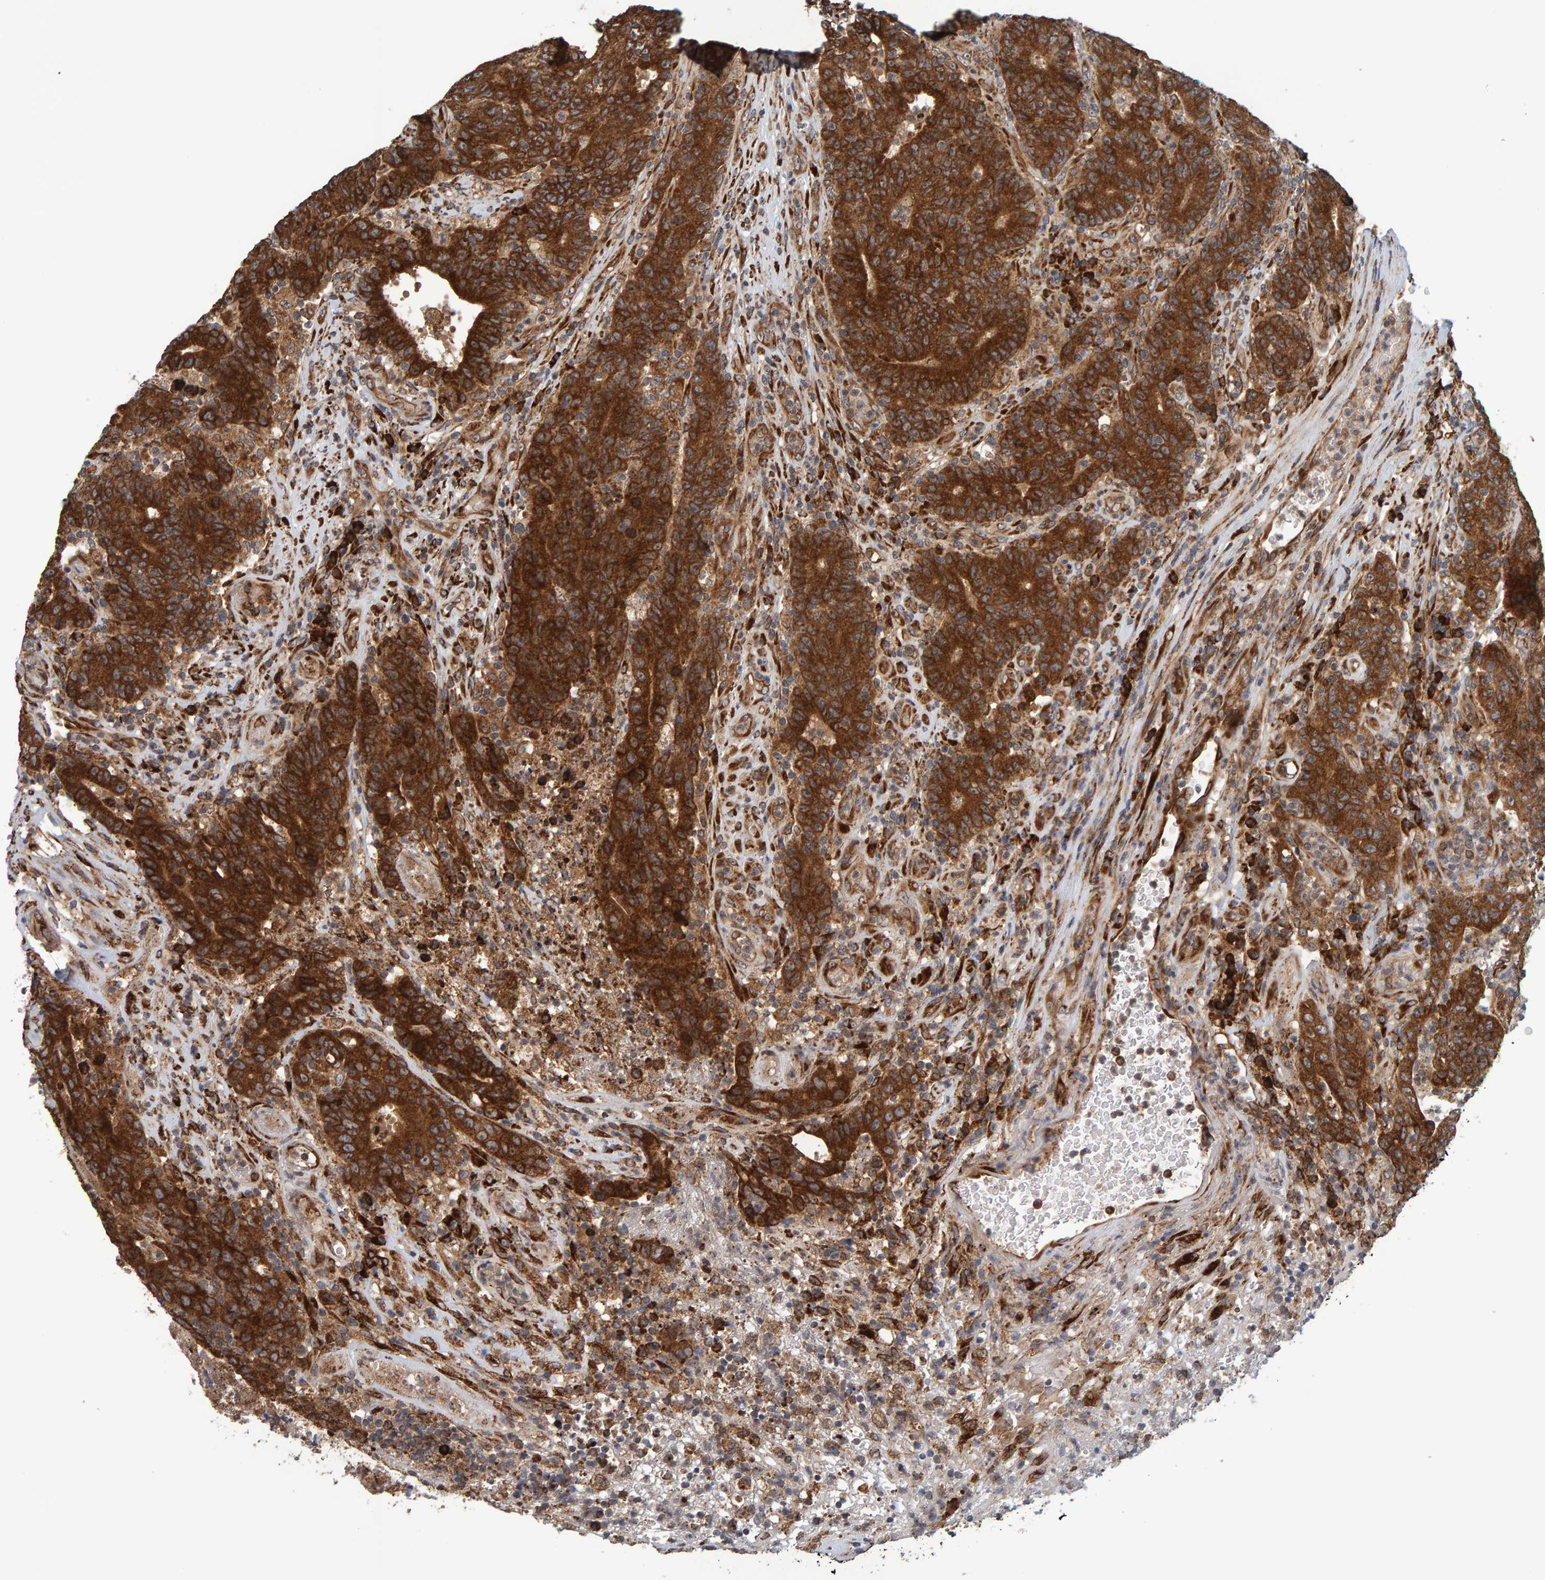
{"staining": {"intensity": "strong", "quantity": ">75%", "location": "cytoplasmic/membranous"}, "tissue": "colorectal cancer", "cell_type": "Tumor cells", "image_type": "cancer", "snomed": [{"axis": "morphology", "description": "Normal tissue, NOS"}, {"axis": "morphology", "description": "Adenocarcinoma, NOS"}, {"axis": "topography", "description": "Colon"}], "caption": "IHC micrograph of colorectal adenocarcinoma stained for a protein (brown), which shows high levels of strong cytoplasmic/membranous positivity in approximately >75% of tumor cells.", "gene": "BAIAP2", "patient": {"sex": "female", "age": 75}}